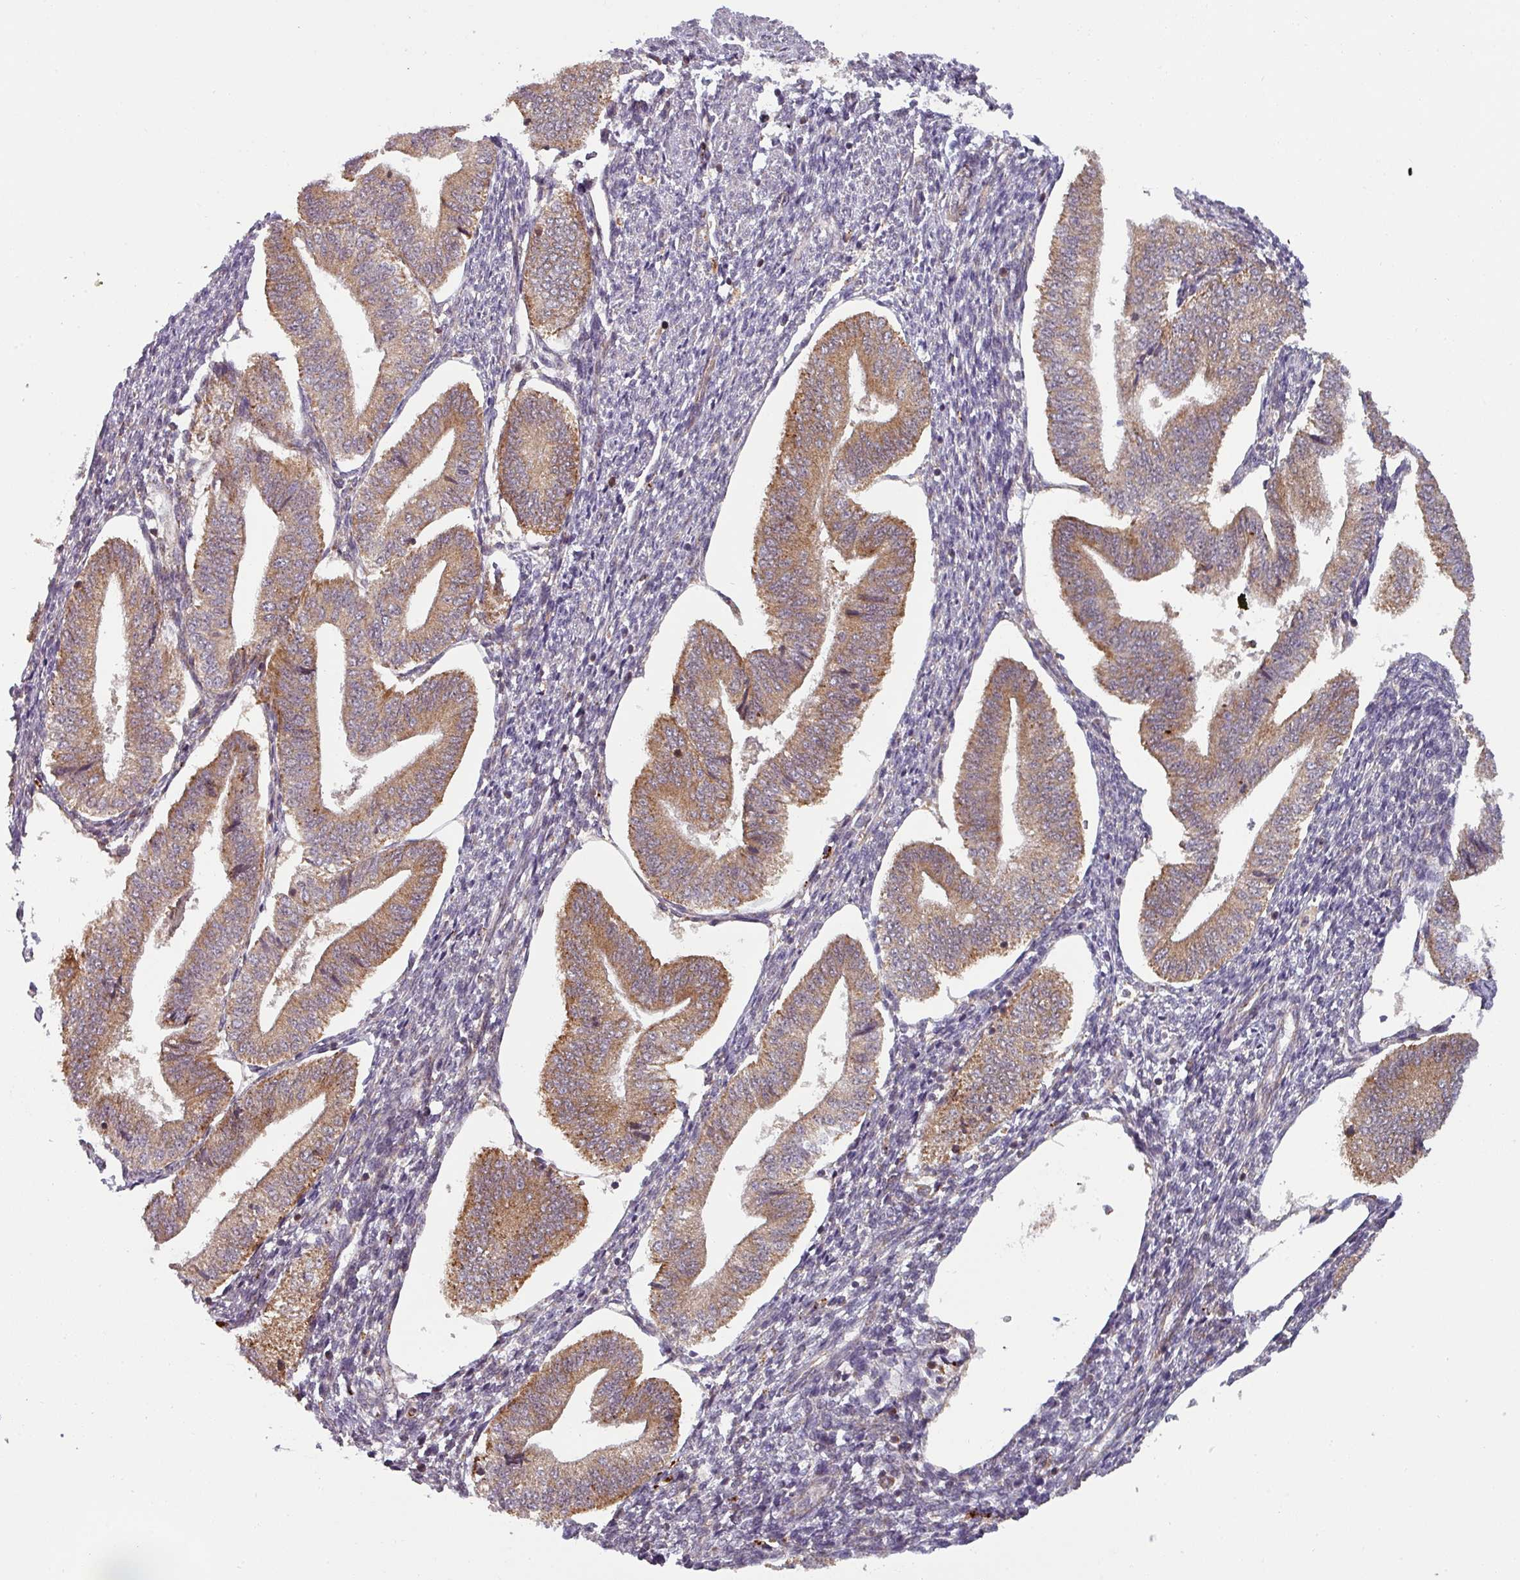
{"staining": {"intensity": "moderate", "quantity": "25%-75%", "location": "cytoplasmic/membranous"}, "tissue": "endometrium", "cell_type": "Cells in endometrial stroma", "image_type": "normal", "snomed": [{"axis": "morphology", "description": "Normal tissue, NOS"}, {"axis": "topography", "description": "Endometrium"}], "caption": "DAB immunohistochemical staining of normal human endometrium exhibits moderate cytoplasmic/membranous protein positivity in approximately 25%-75% of cells in endometrial stroma.", "gene": "MRPS16", "patient": {"sex": "female", "age": 34}}